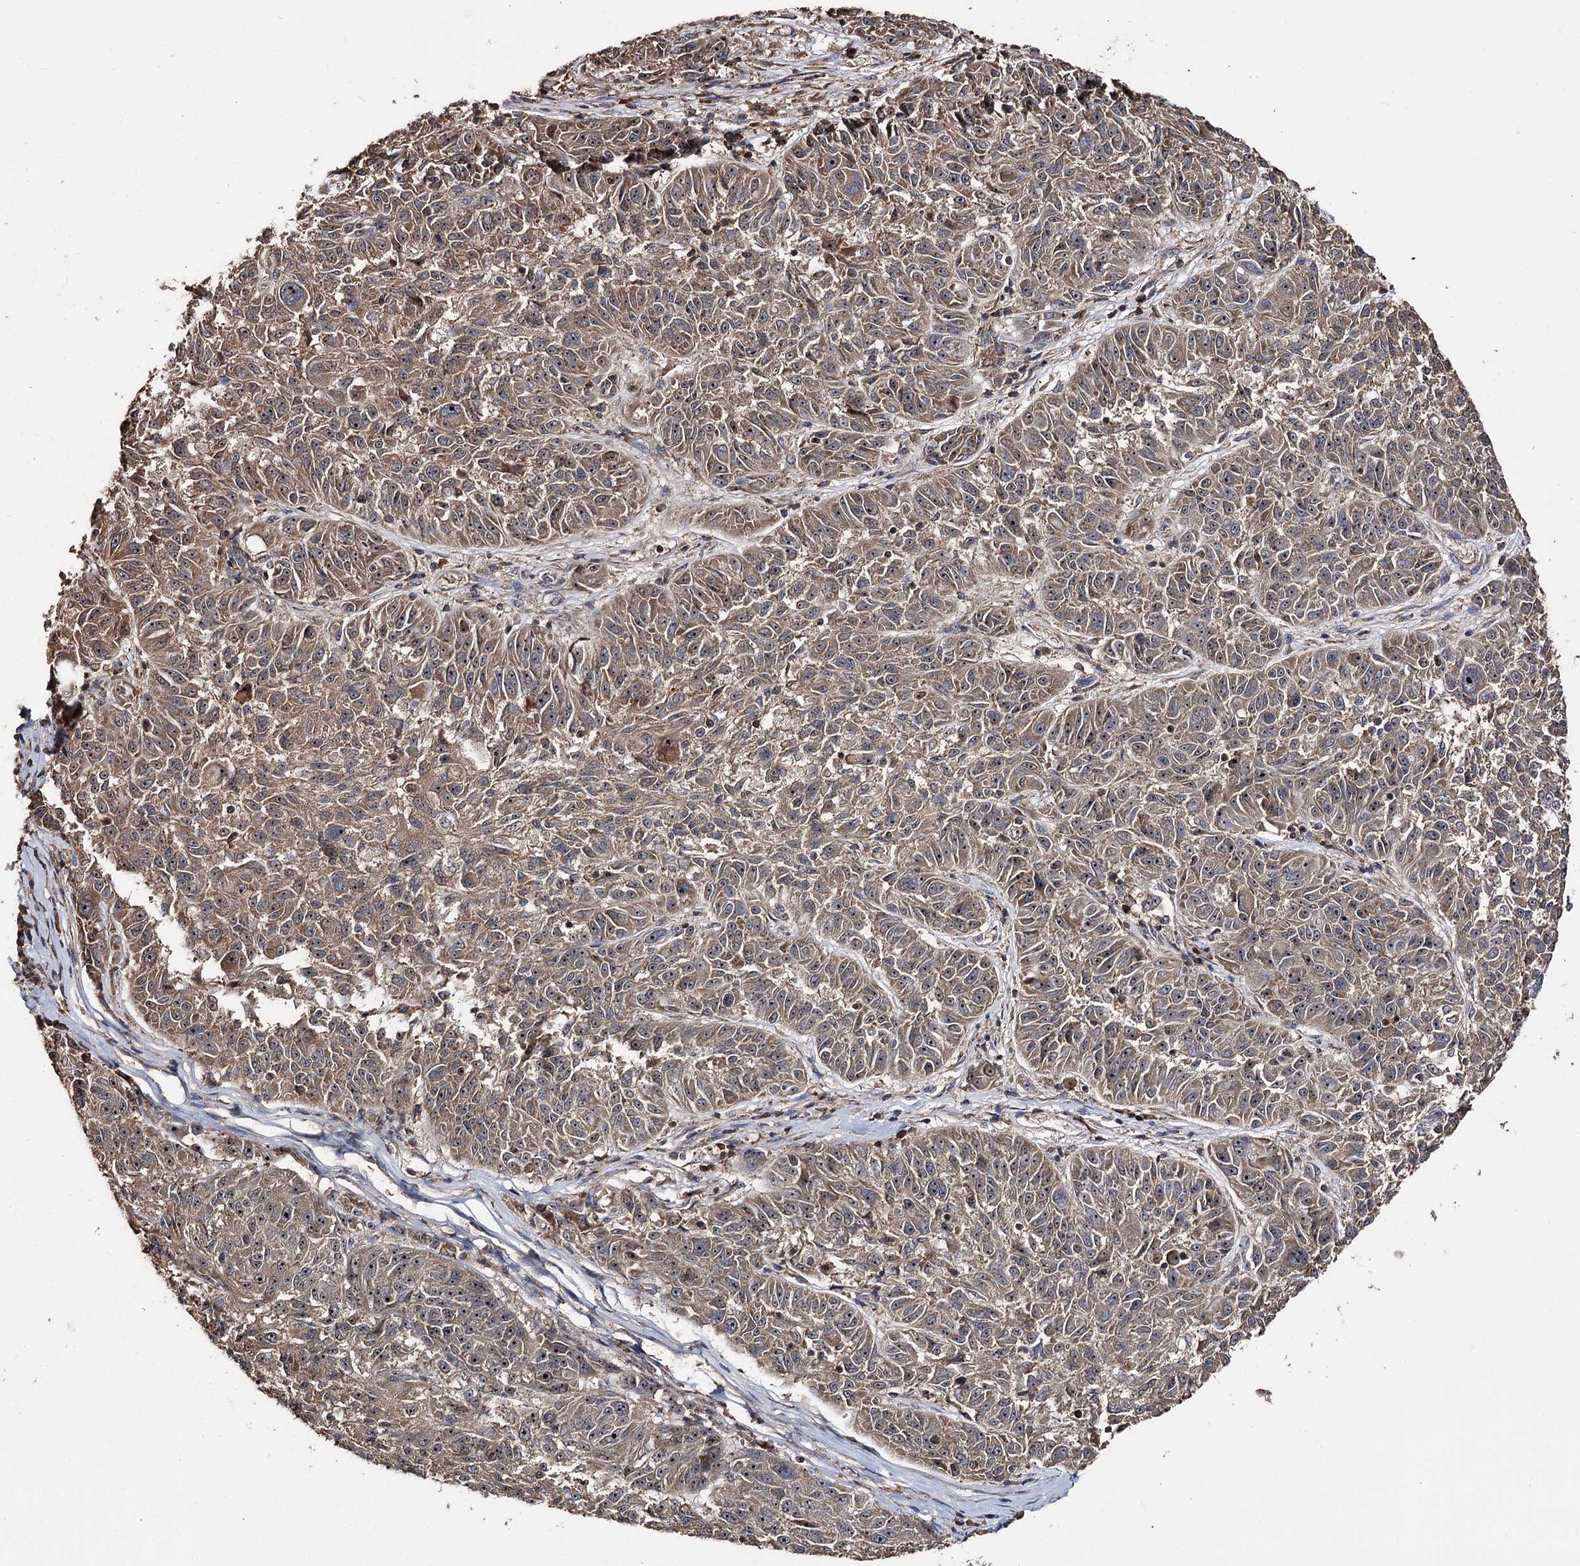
{"staining": {"intensity": "moderate", "quantity": ">75%", "location": "cytoplasmic/membranous,nuclear"}, "tissue": "melanoma", "cell_type": "Tumor cells", "image_type": "cancer", "snomed": [{"axis": "morphology", "description": "Malignant melanoma, NOS"}, {"axis": "topography", "description": "Skin"}], "caption": "Tumor cells exhibit moderate cytoplasmic/membranous and nuclear staining in approximately >75% of cells in melanoma.", "gene": "FAM53B", "patient": {"sex": "male", "age": 53}}